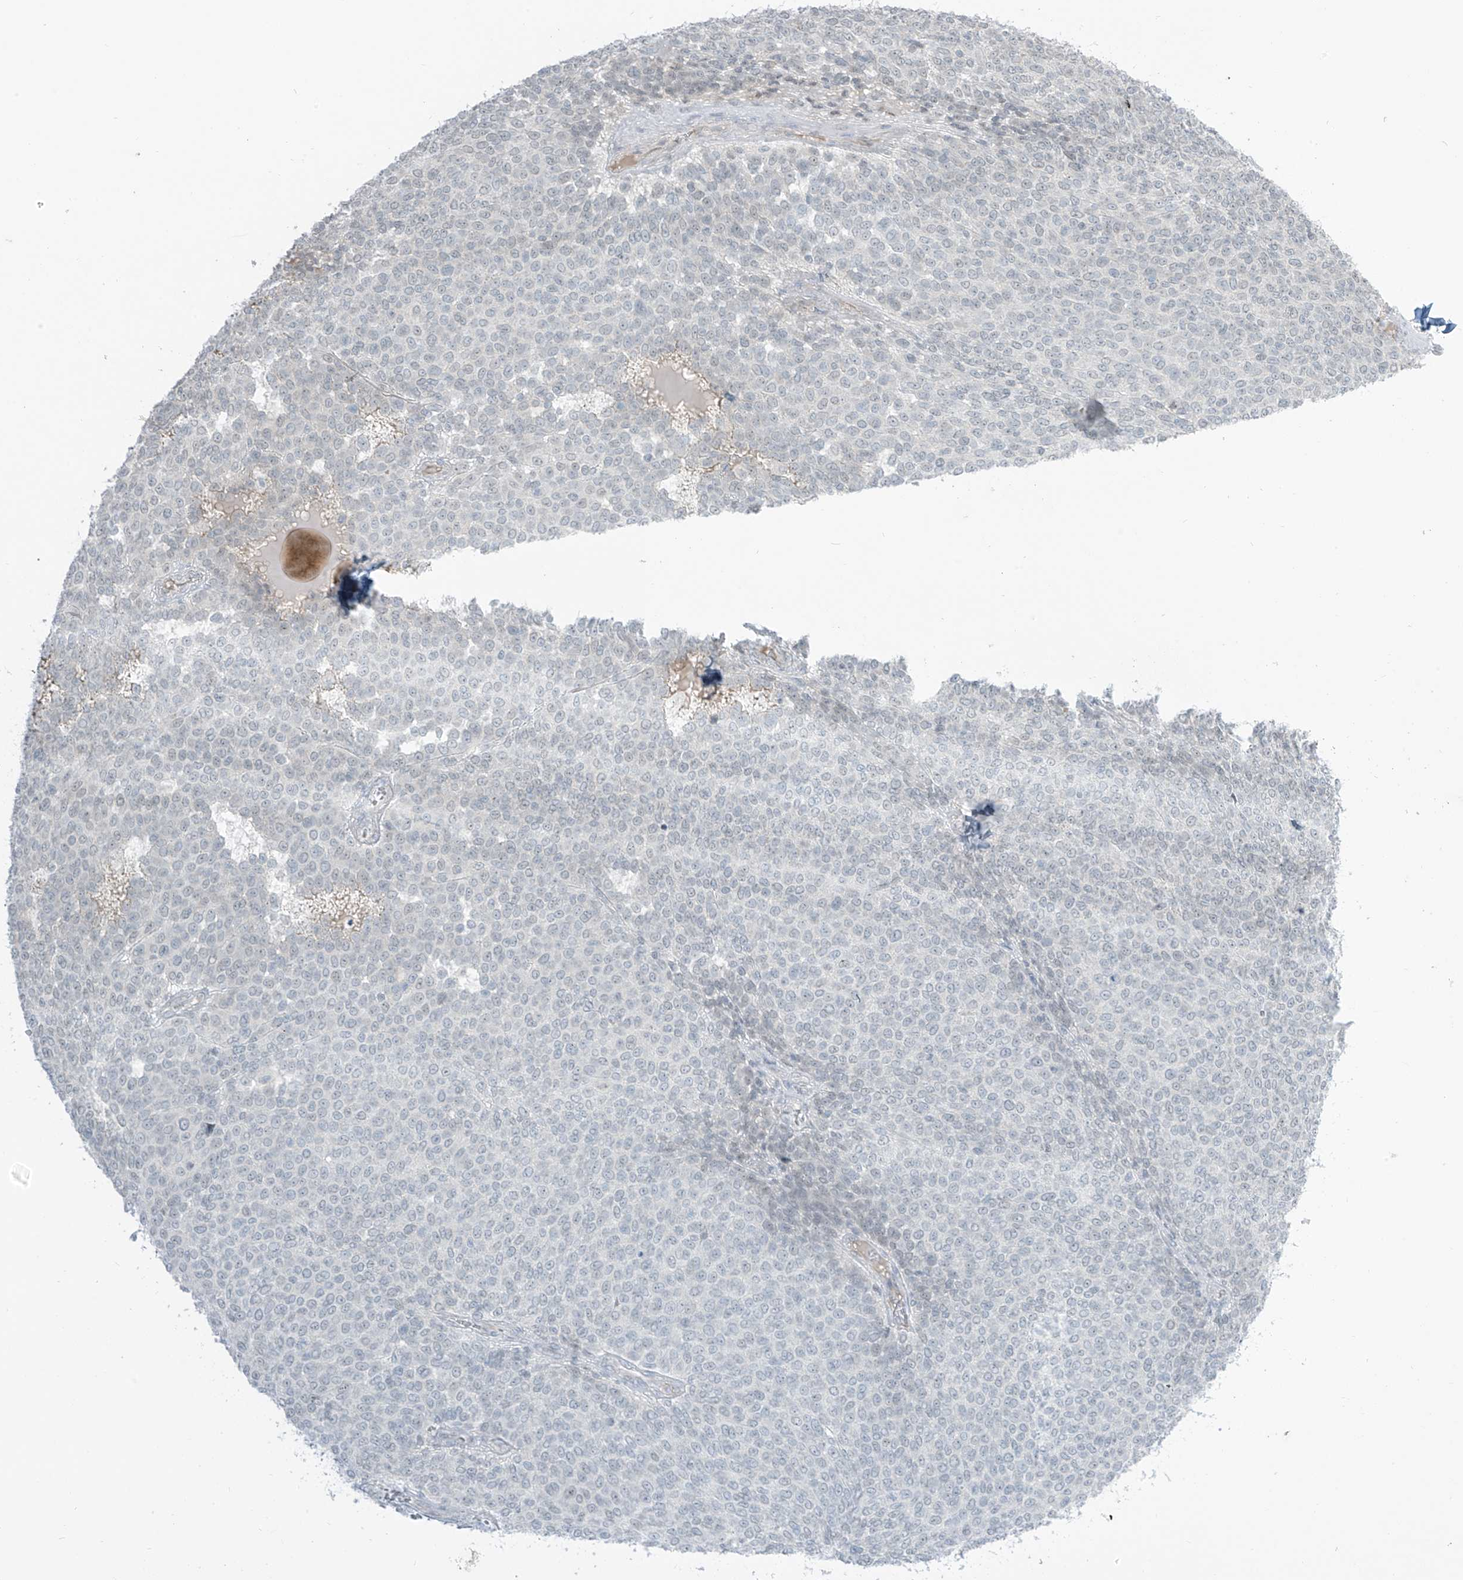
{"staining": {"intensity": "negative", "quantity": "none", "location": "none"}, "tissue": "melanoma", "cell_type": "Tumor cells", "image_type": "cancer", "snomed": [{"axis": "morphology", "description": "Malignant melanoma, NOS"}, {"axis": "topography", "description": "Skin"}], "caption": "DAB immunohistochemical staining of melanoma demonstrates no significant staining in tumor cells.", "gene": "PRDM6", "patient": {"sex": "male", "age": 49}}